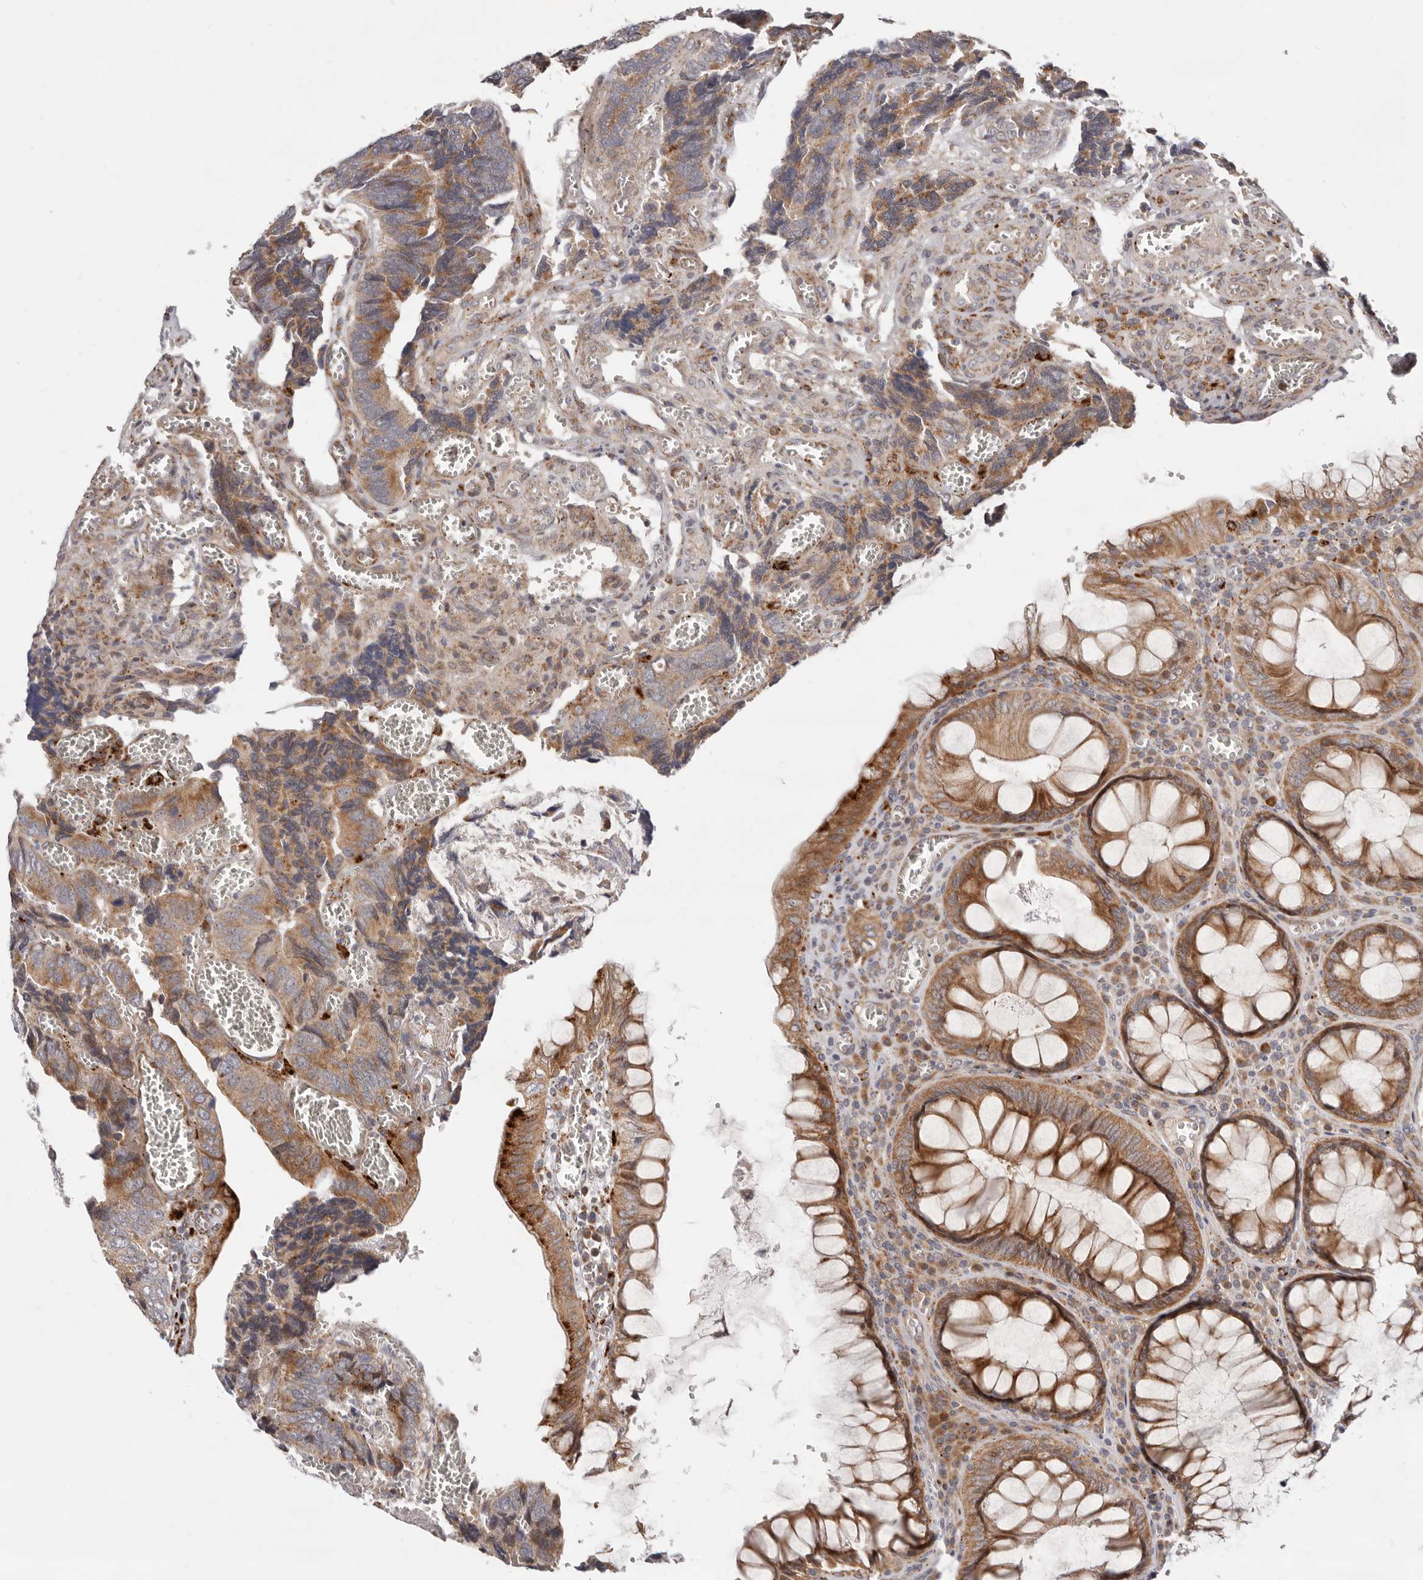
{"staining": {"intensity": "moderate", "quantity": ">75%", "location": "cytoplasmic/membranous"}, "tissue": "colorectal cancer", "cell_type": "Tumor cells", "image_type": "cancer", "snomed": [{"axis": "morphology", "description": "Adenocarcinoma, NOS"}, {"axis": "topography", "description": "Colon"}], "caption": "Adenocarcinoma (colorectal) stained for a protein demonstrates moderate cytoplasmic/membranous positivity in tumor cells.", "gene": "TOR3A", "patient": {"sex": "male", "age": 72}}